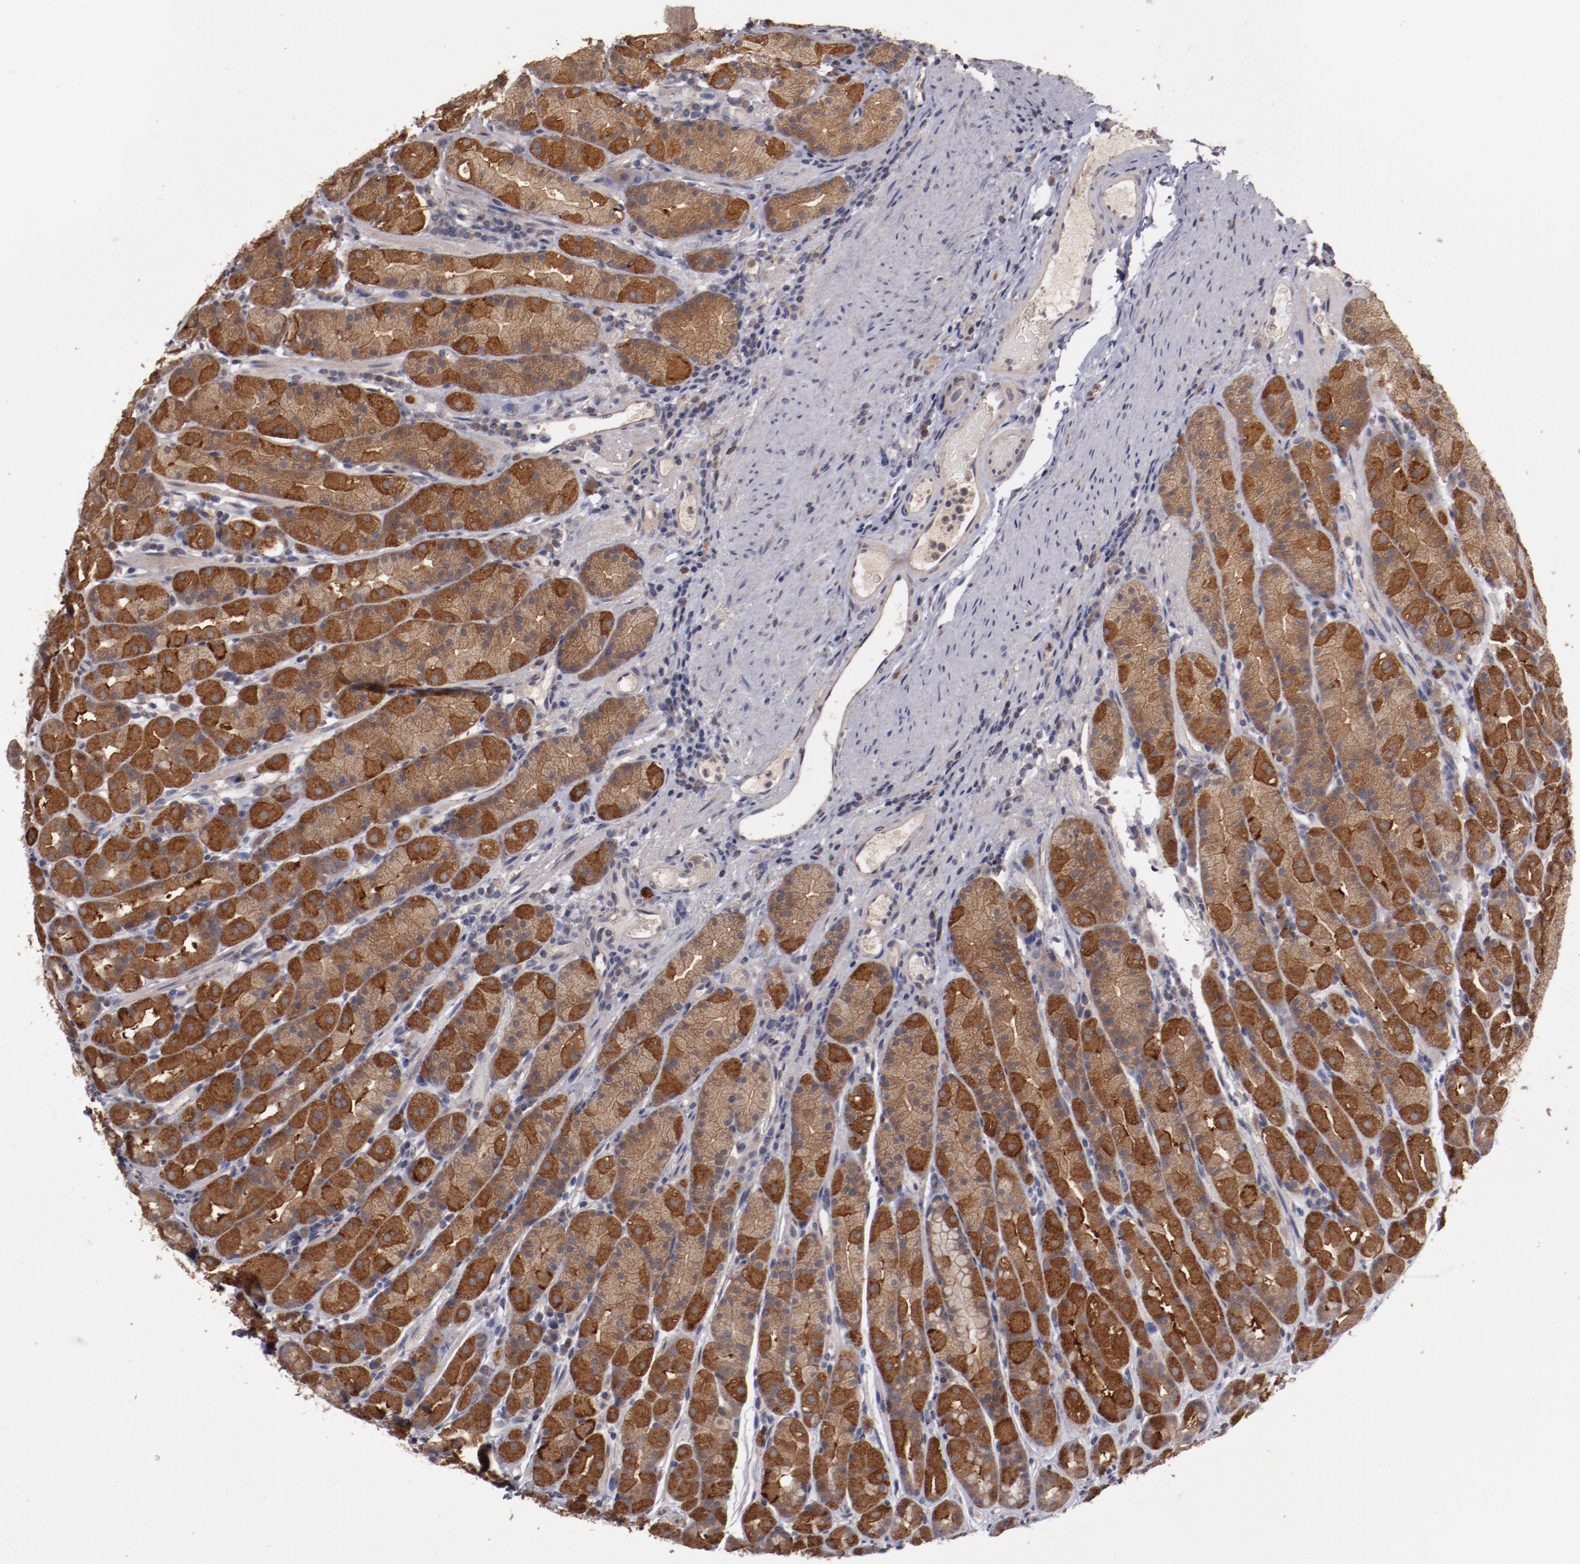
{"staining": {"intensity": "strong", "quantity": ">75%", "location": "cytoplasmic/membranous"}, "tissue": "stomach", "cell_type": "Glandular cells", "image_type": "normal", "snomed": [{"axis": "morphology", "description": "Normal tissue, NOS"}, {"axis": "topography", "description": "Stomach, upper"}], "caption": "Immunohistochemical staining of normal human stomach shows strong cytoplasmic/membranous protein expression in approximately >75% of glandular cells.", "gene": "LRRC75B", "patient": {"sex": "male", "age": 68}}